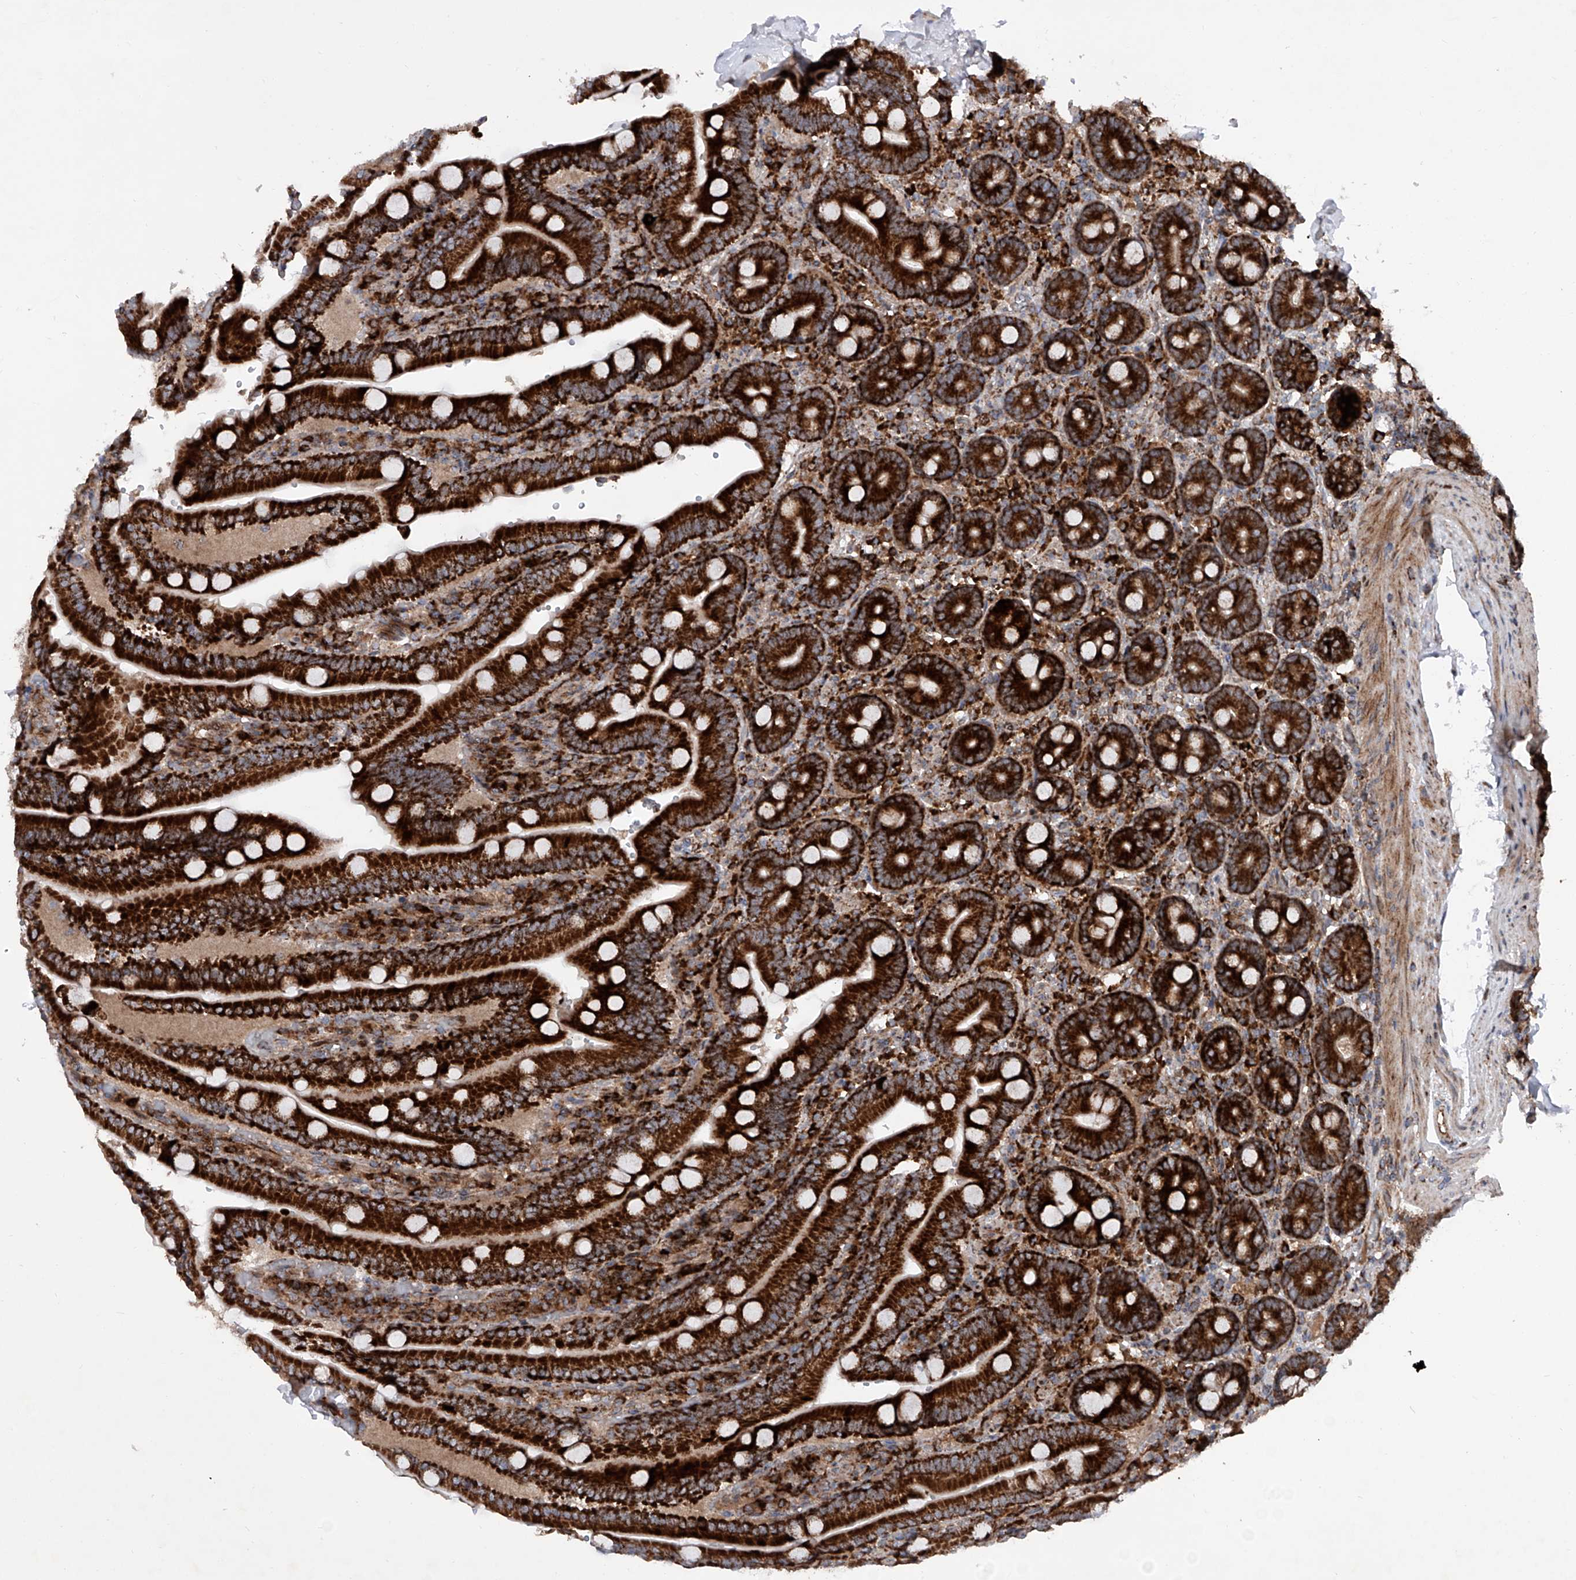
{"staining": {"intensity": "strong", "quantity": ">75%", "location": "cytoplasmic/membranous"}, "tissue": "duodenum", "cell_type": "Glandular cells", "image_type": "normal", "snomed": [{"axis": "morphology", "description": "Normal tissue, NOS"}, {"axis": "topography", "description": "Duodenum"}], "caption": "Protein positivity by immunohistochemistry displays strong cytoplasmic/membranous expression in approximately >75% of glandular cells in unremarkable duodenum.", "gene": "DAD1", "patient": {"sex": "female", "age": 62}}